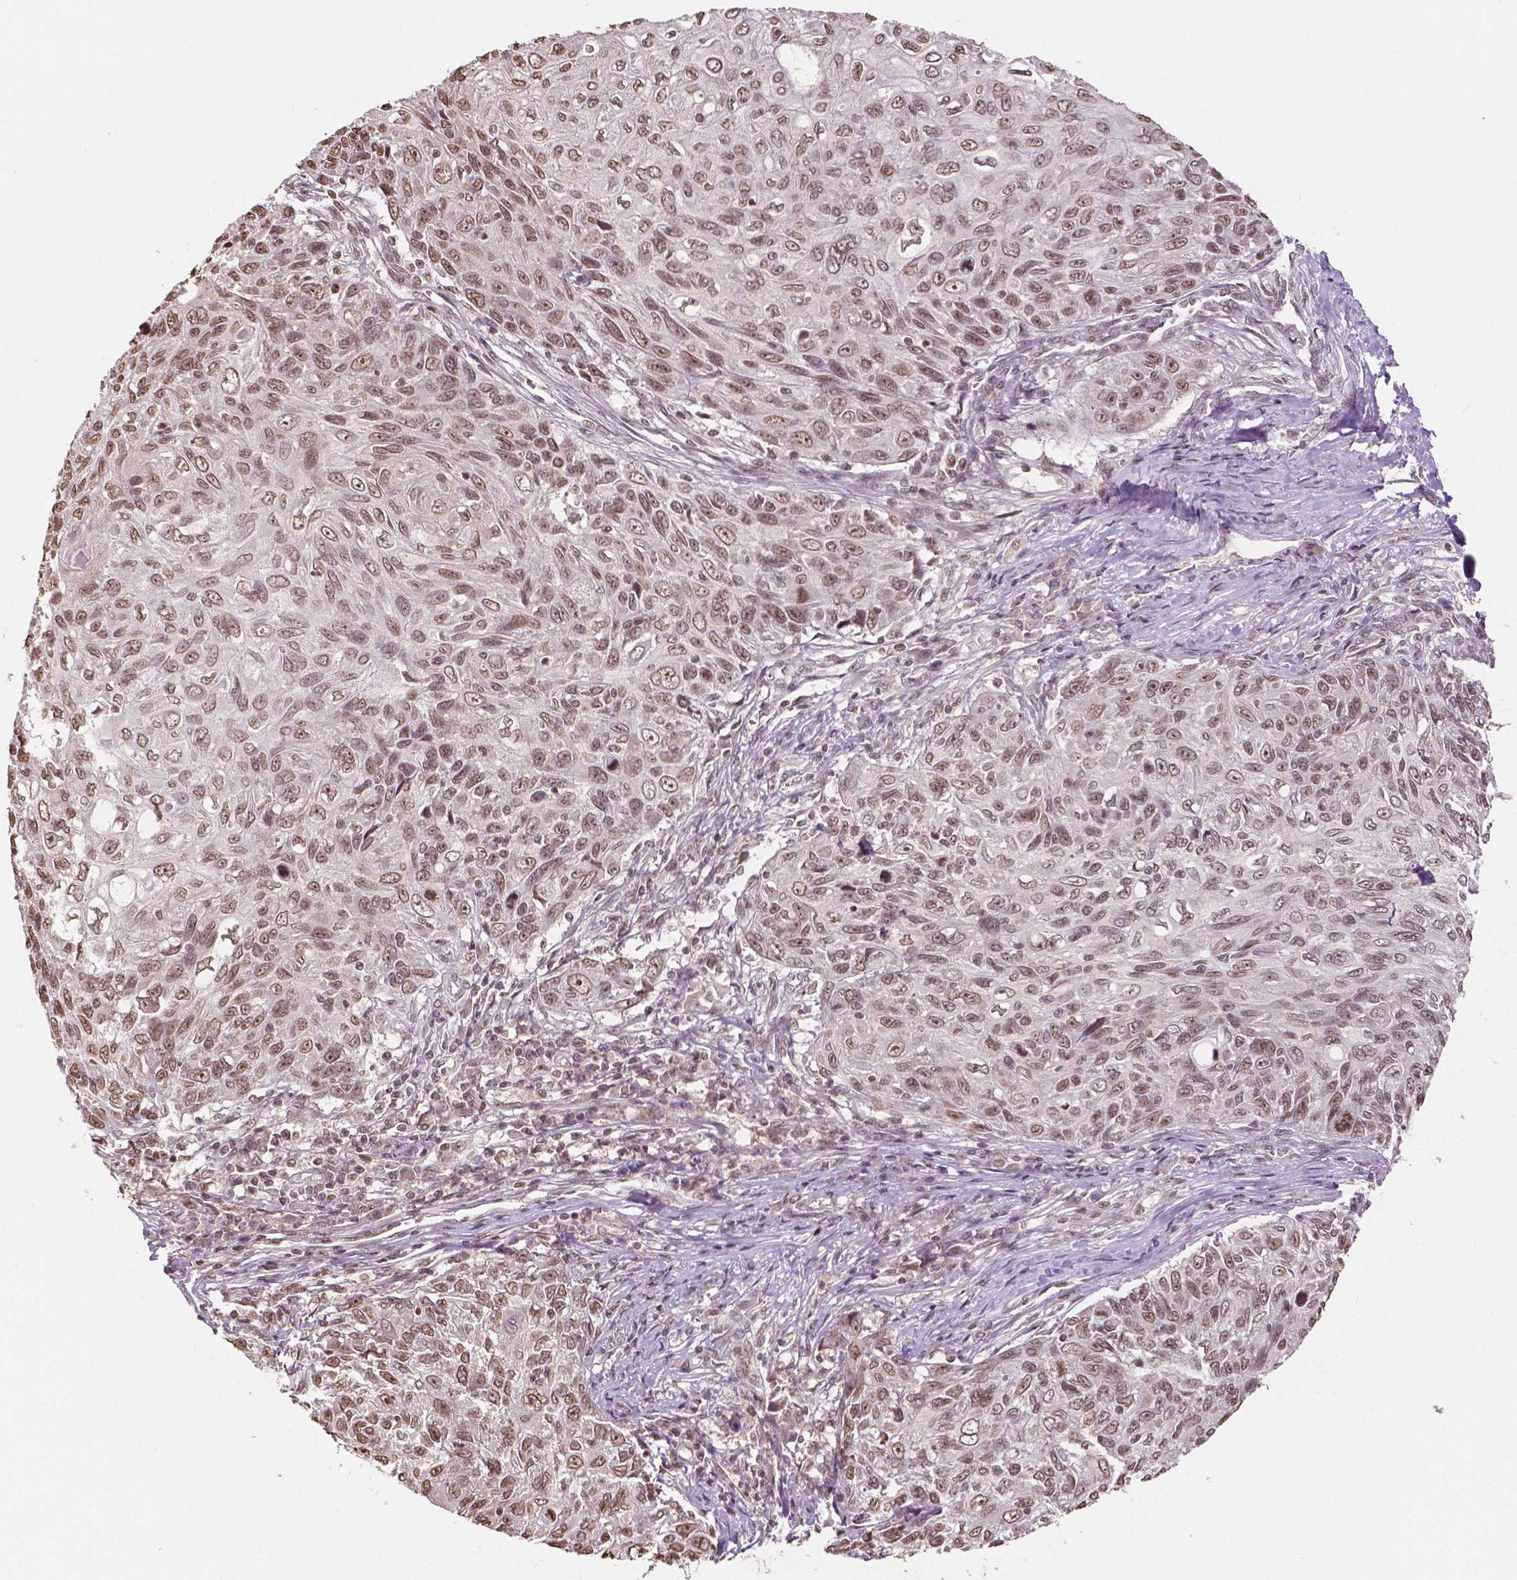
{"staining": {"intensity": "moderate", "quantity": ">75%", "location": "nuclear"}, "tissue": "skin cancer", "cell_type": "Tumor cells", "image_type": "cancer", "snomed": [{"axis": "morphology", "description": "Squamous cell carcinoma, NOS"}, {"axis": "topography", "description": "Skin"}], "caption": "Skin cancer (squamous cell carcinoma) stained for a protein demonstrates moderate nuclear positivity in tumor cells.", "gene": "DEK", "patient": {"sex": "male", "age": 92}}